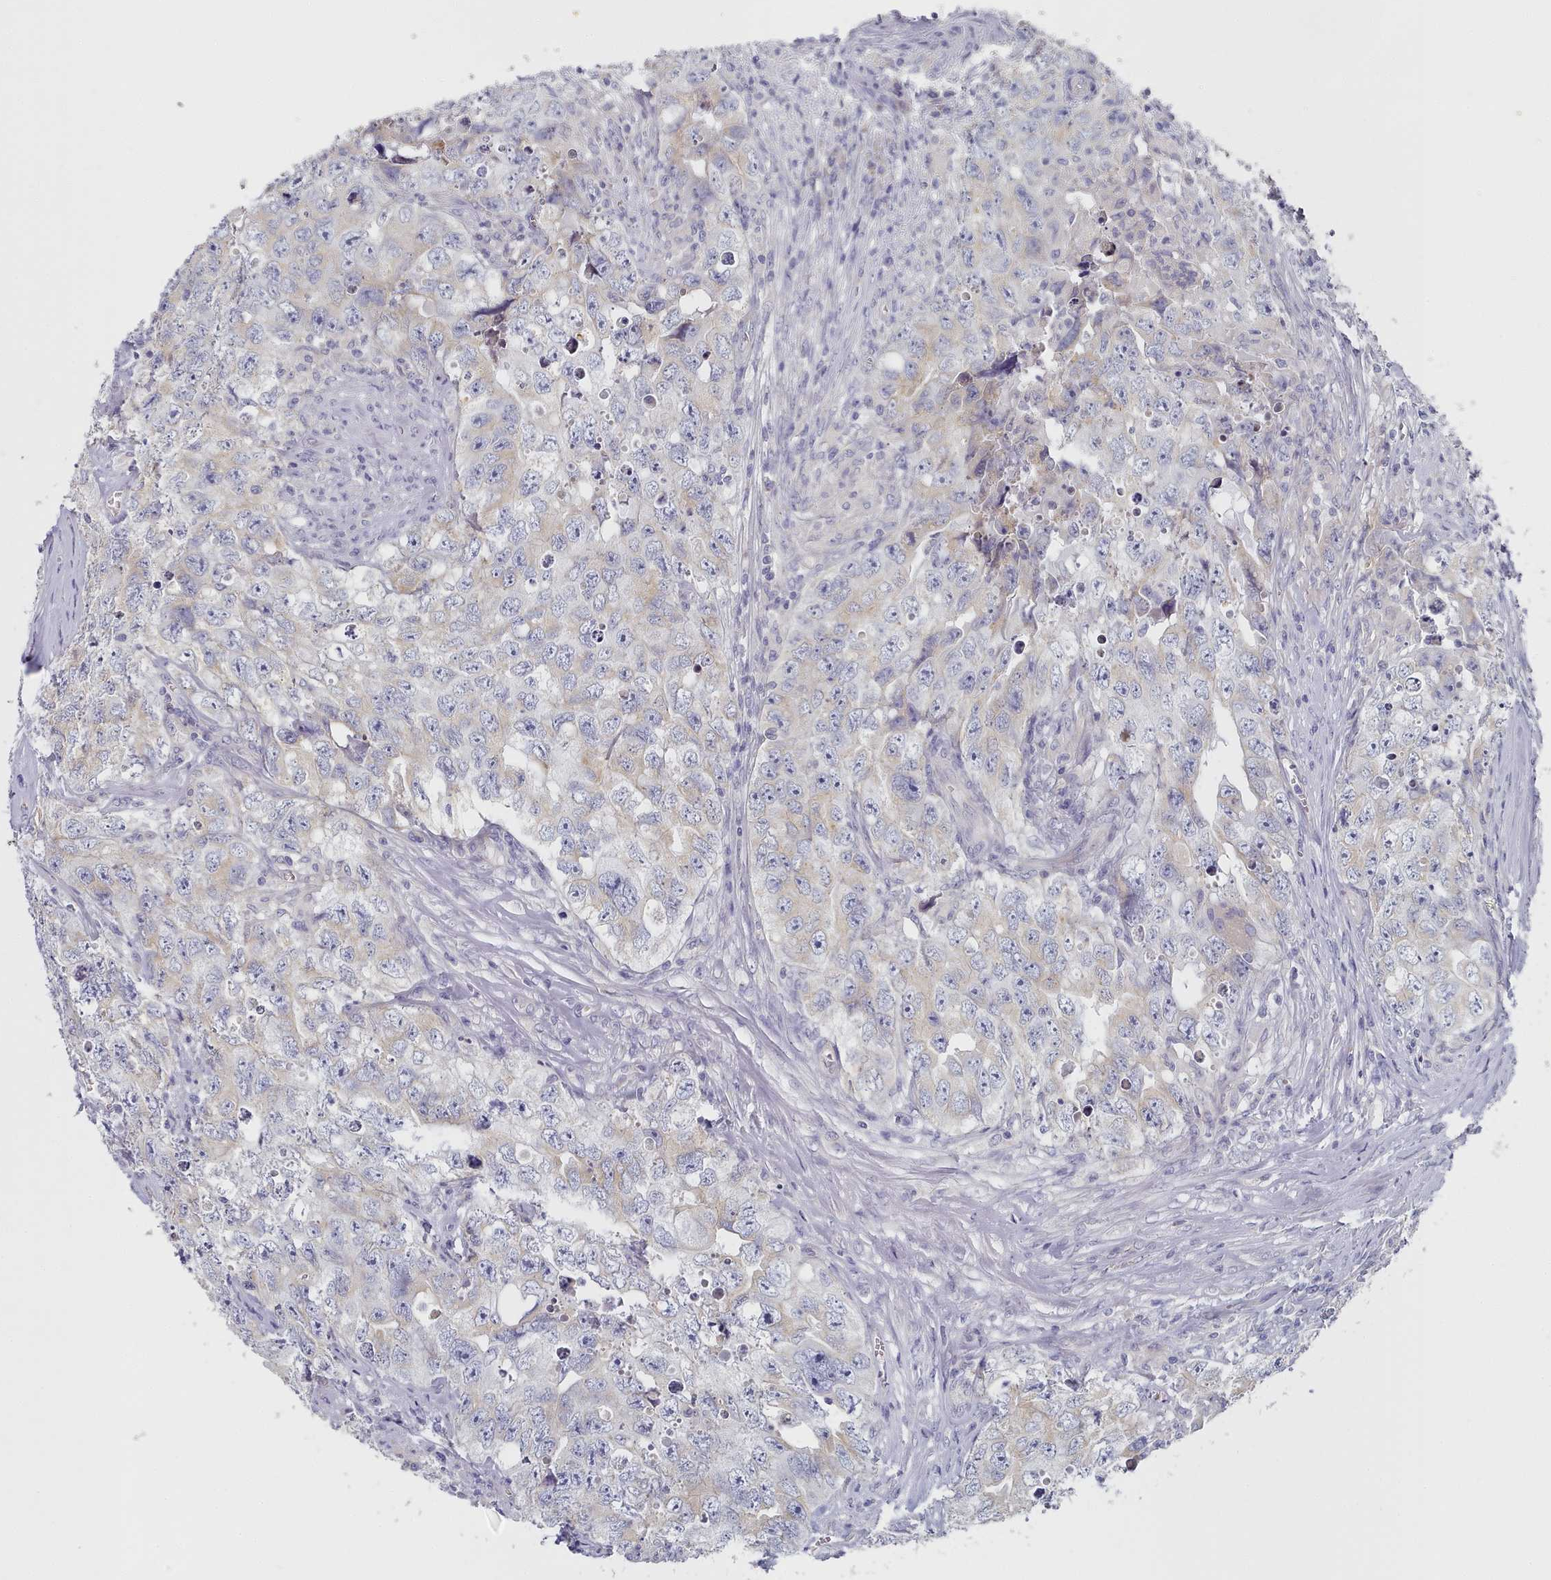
{"staining": {"intensity": "negative", "quantity": "none", "location": "none"}, "tissue": "testis cancer", "cell_type": "Tumor cells", "image_type": "cancer", "snomed": [{"axis": "morphology", "description": "Seminoma, NOS"}, {"axis": "morphology", "description": "Carcinoma, Embryonal, NOS"}, {"axis": "topography", "description": "Testis"}], "caption": "DAB immunohistochemical staining of human testis seminoma shows no significant staining in tumor cells.", "gene": "TYW1B", "patient": {"sex": "male", "age": 43}}